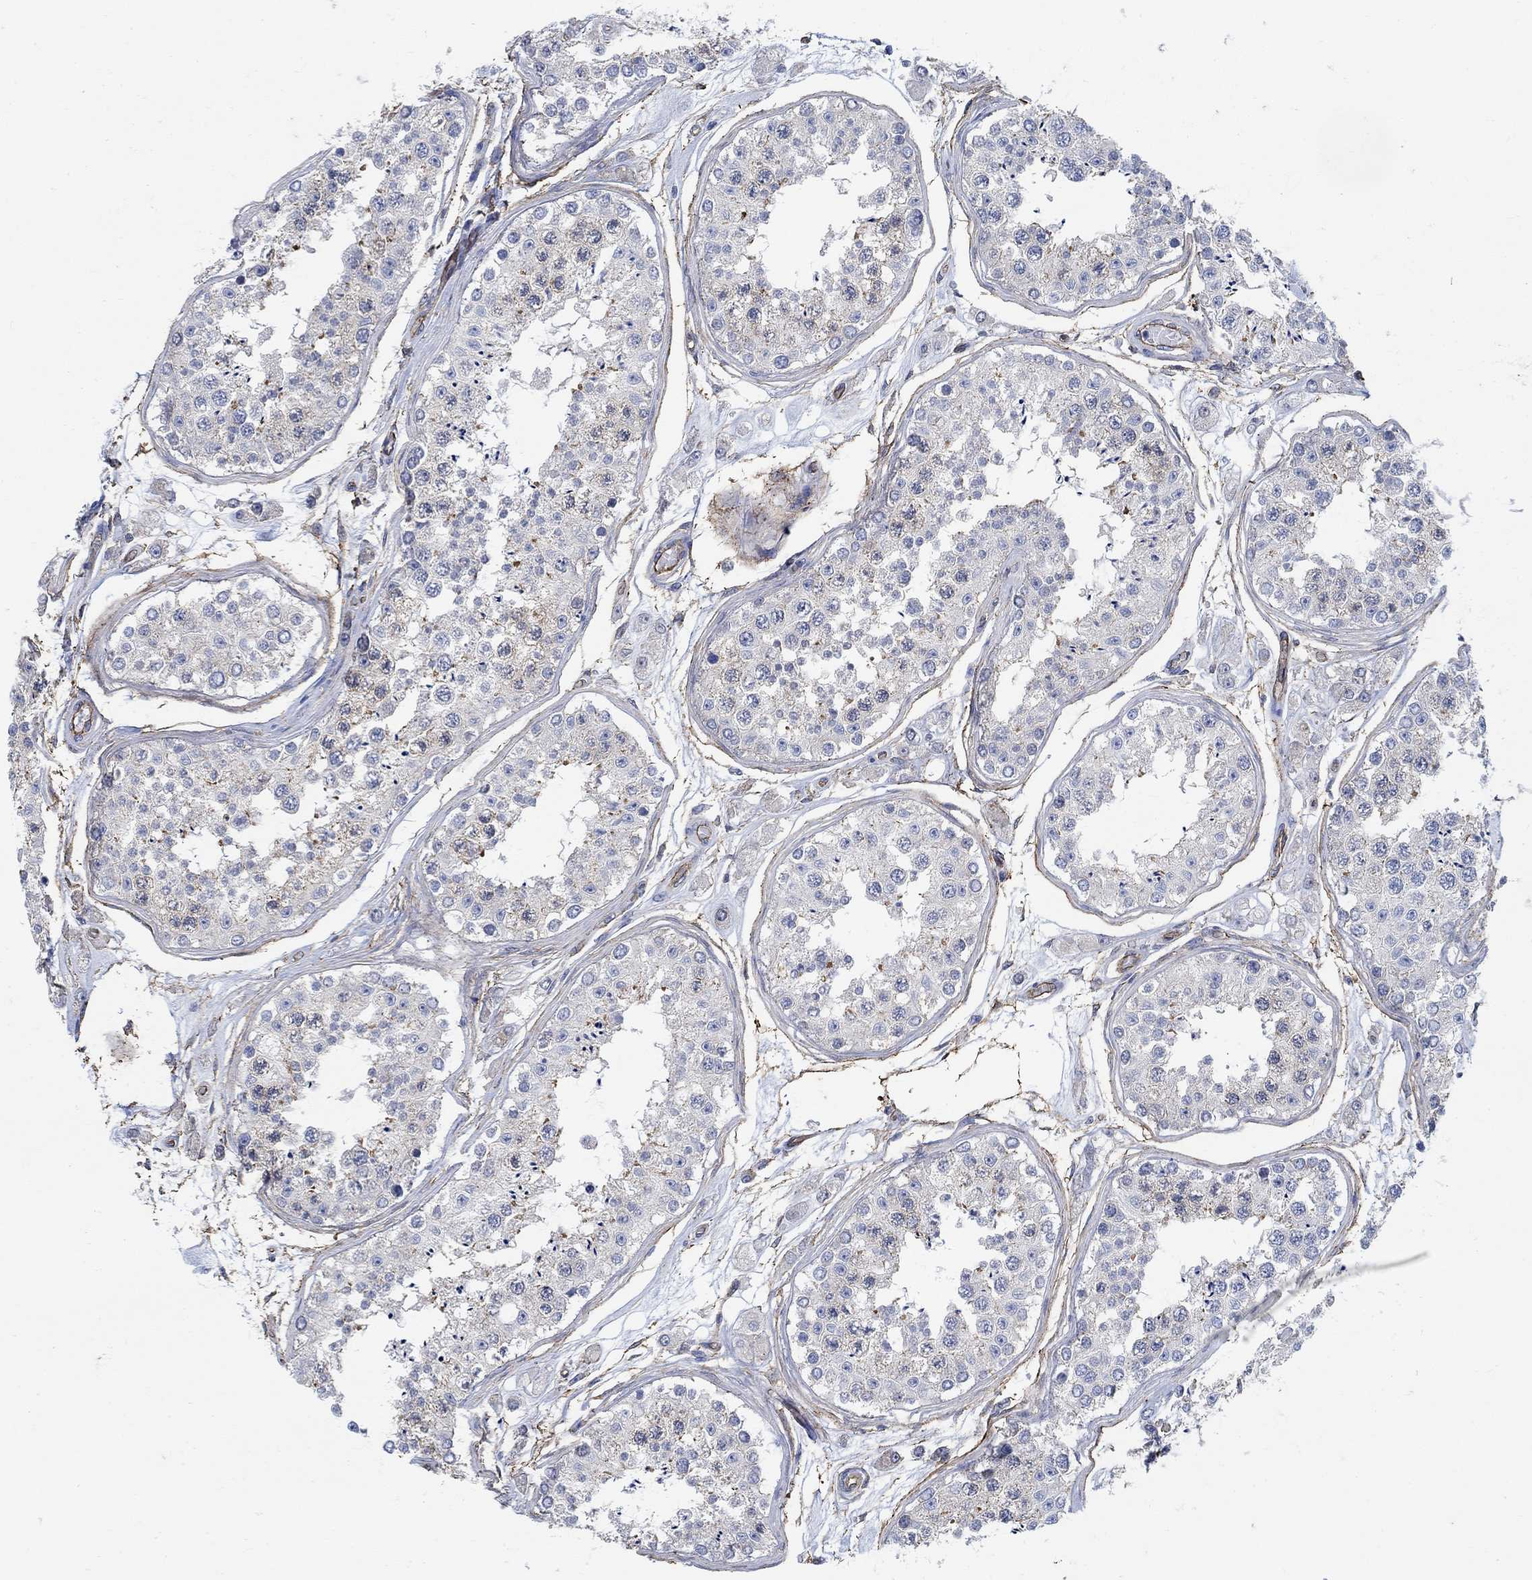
{"staining": {"intensity": "weak", "quantity": "<25%", "location": "cytoplasmic/membranous"}, "tissue": "testis", "cell_type": "Cells in seminiferous ducts", "image_type": "normal", "snomed": [{"axis": "morphology", "description": "Normal tissue, NOS"}, {"axis": "topography", "description": "Testis"}], "caption": "Cells in seminiferous ducts are negative for protein expression in unremarkable human testis. The staining is performed using DAB brown chromogen with nuclei counter-stained in using hematoxylin.", "gene": "TMEM198", "patient": {"sex": "male", "age": 25}}